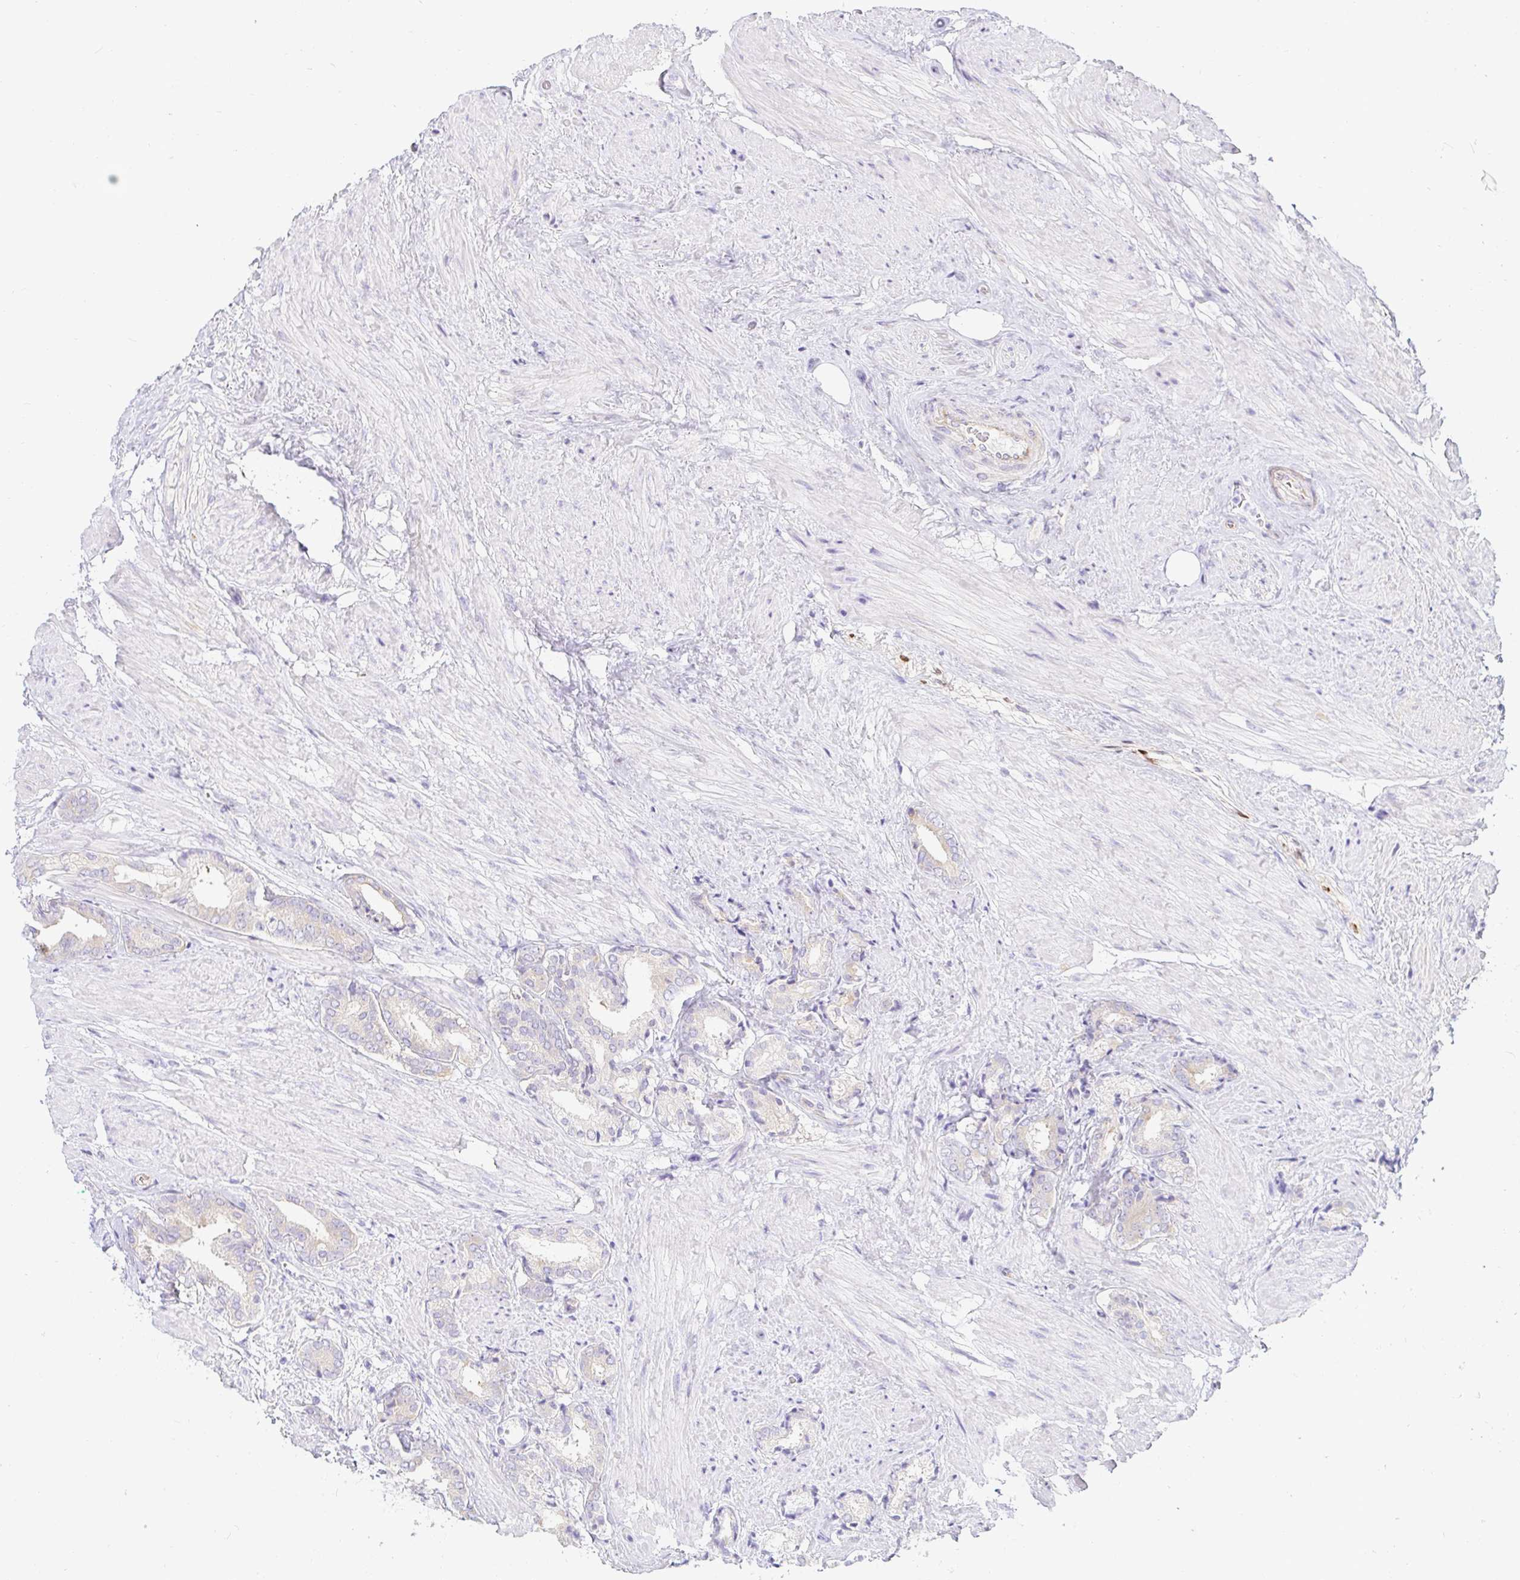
{"staining": {"intensity": "negative", "quantity": "none", "location": "none"}, "tissue": "prostate cancer", "cell_type": "Tumor cells", "image_type": "cancer", "snomed": [{"axis": "morphology", "description": "Adenocarcinoma, High grade"}, {"axis": "topography", "description": "Prostate"}], "caption": "A micrograph of high-grade adenocarcinoma (prostate) stained for a protein demonstrates no brown staining in tumor cells.", "gene": "CAPSL", "patient": {"sex": "male", "age": 56}}